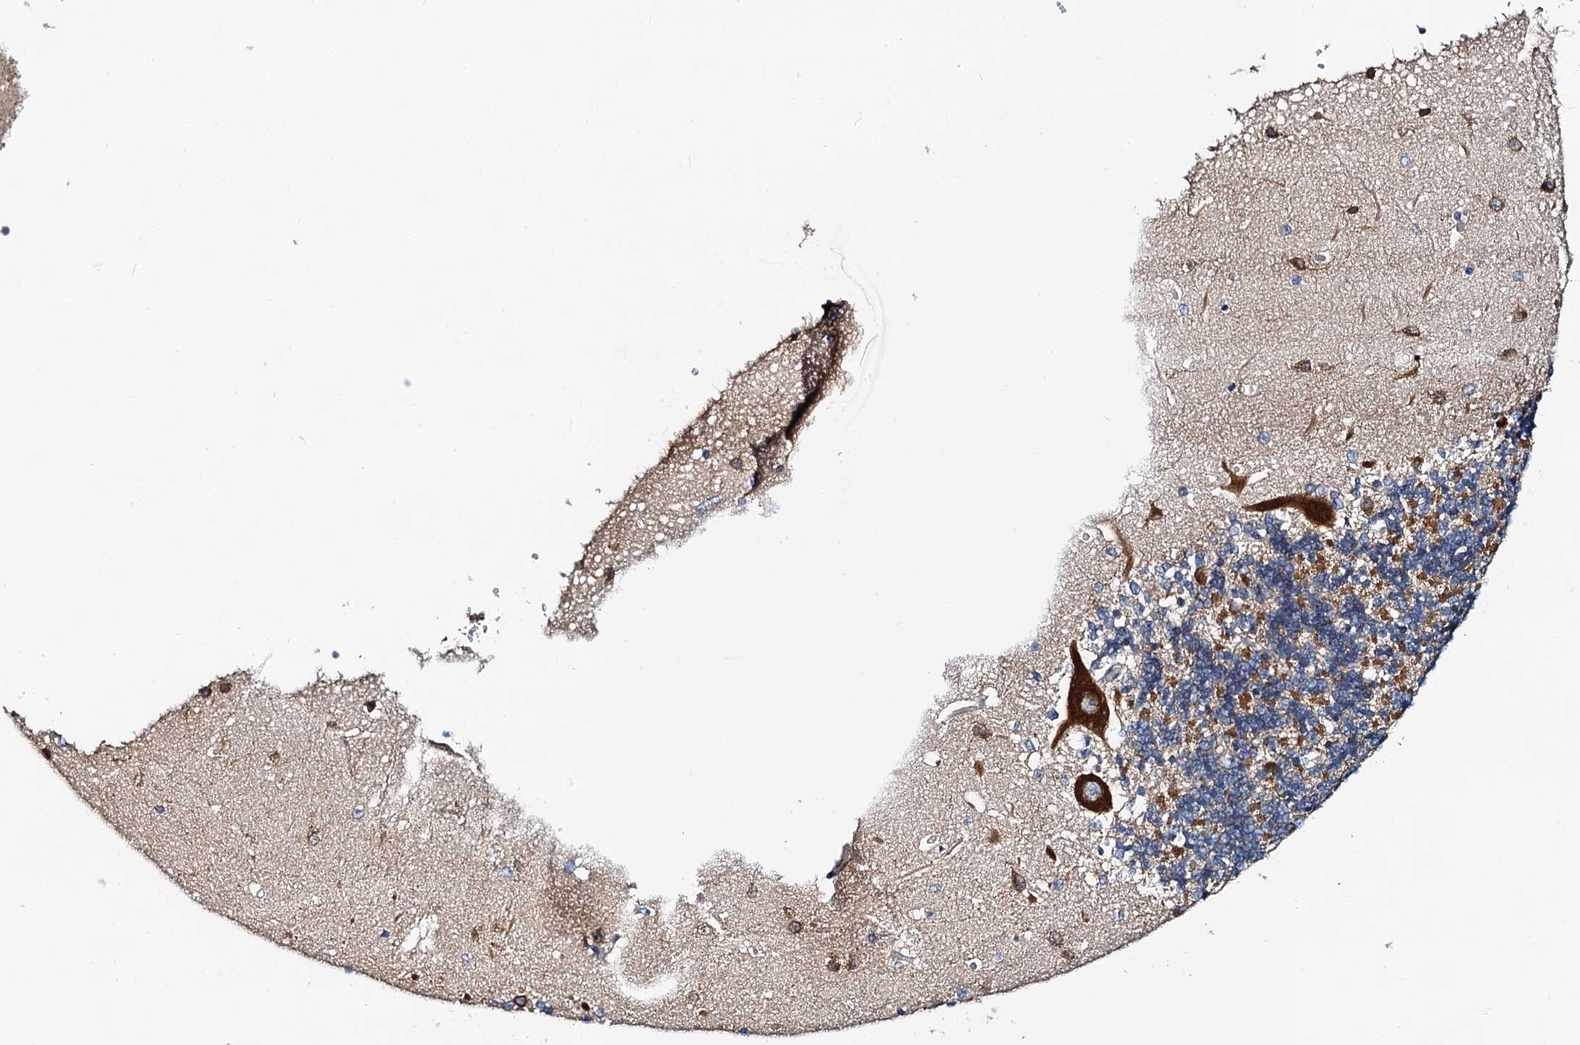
{"staining": {"intensity": "negative", "quantity": "none", "location": "none"}, "tissue": "cerebellum", "cell_type": "Cells in granular layer", "image_type": "normal", "snomed": [{"axis": "morphology", "description": "Normal tissue, NOS"}, {"axis": "topography", "description": "Cerebellum"}], "caption": "Immunohistochemistry of benign human cerebellum demonstrates no expression in cells in granular layer.", "gene": "NBEA", "patient": {"sex": "male", "age": 37}}